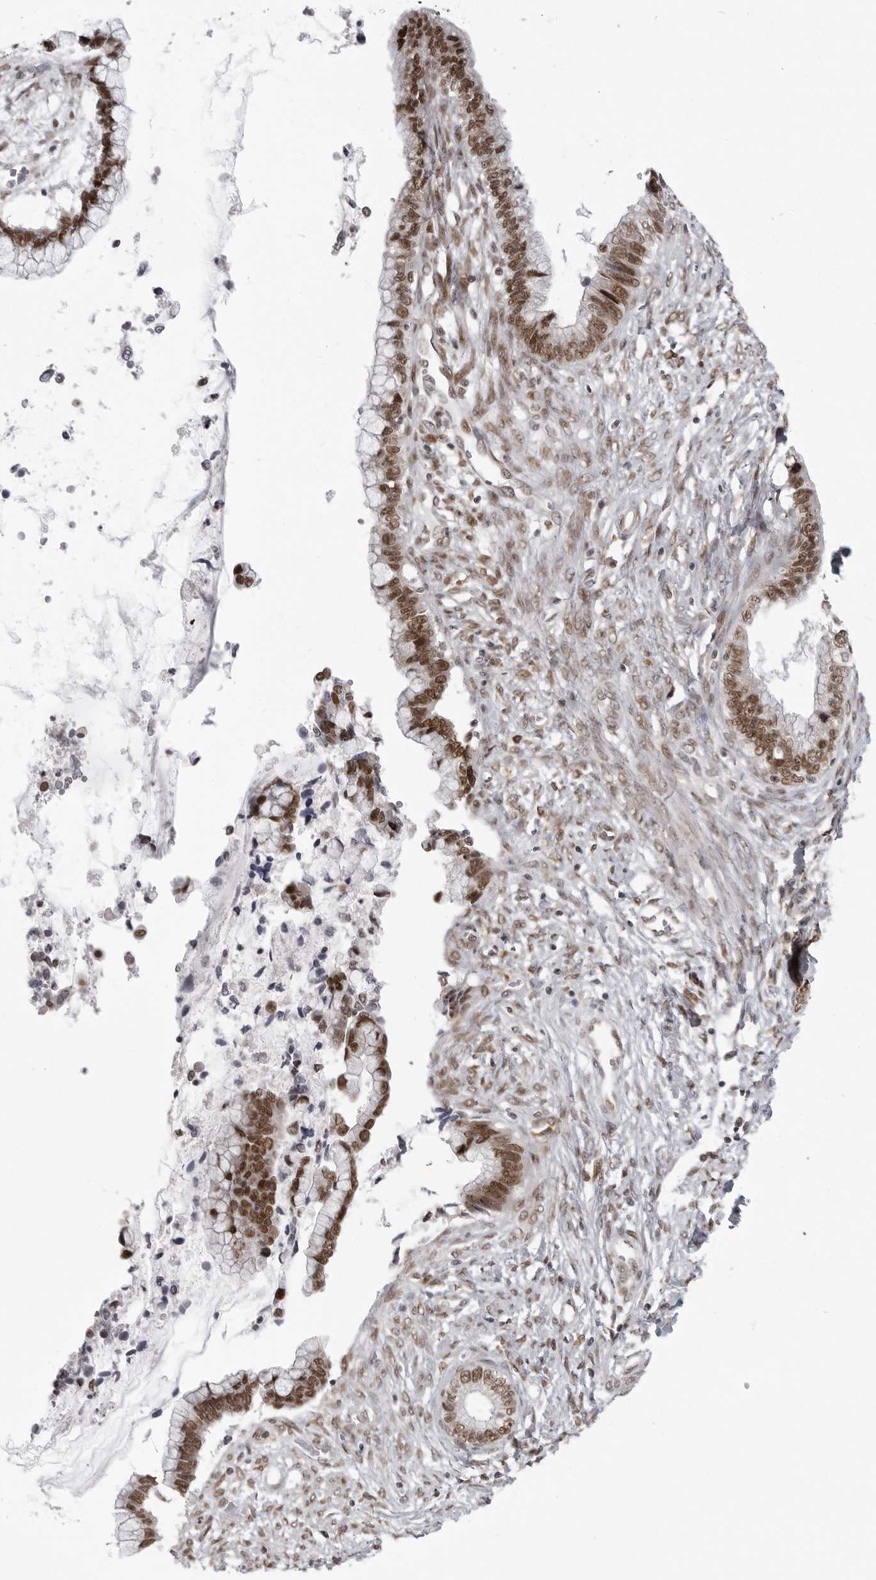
{"staining": {"intensity": "moderate", "quantity": ">75%", "location": "nuclear"}, "tissue": "cervical cancer", "cell_type": "Tumor cells", "image_type": "cancer", "snomed": [{"axis": "morphology", "description": "Adenocarcinoma, NOS"}, {"axis": "topography", "description": "Cervix"}], "caption": "Immunohistochemical staining of cervical adenocarcinoma displays medium levels of moderate nuclear protein positivity in approximately >75% of tumor cells. (DAB (3,3'-diaminobenzidine) IHC, brown staining for protein, blue staining for nuclei).", "gene": "PRDM10", "patient": {"sex": "female", "age": 44}}